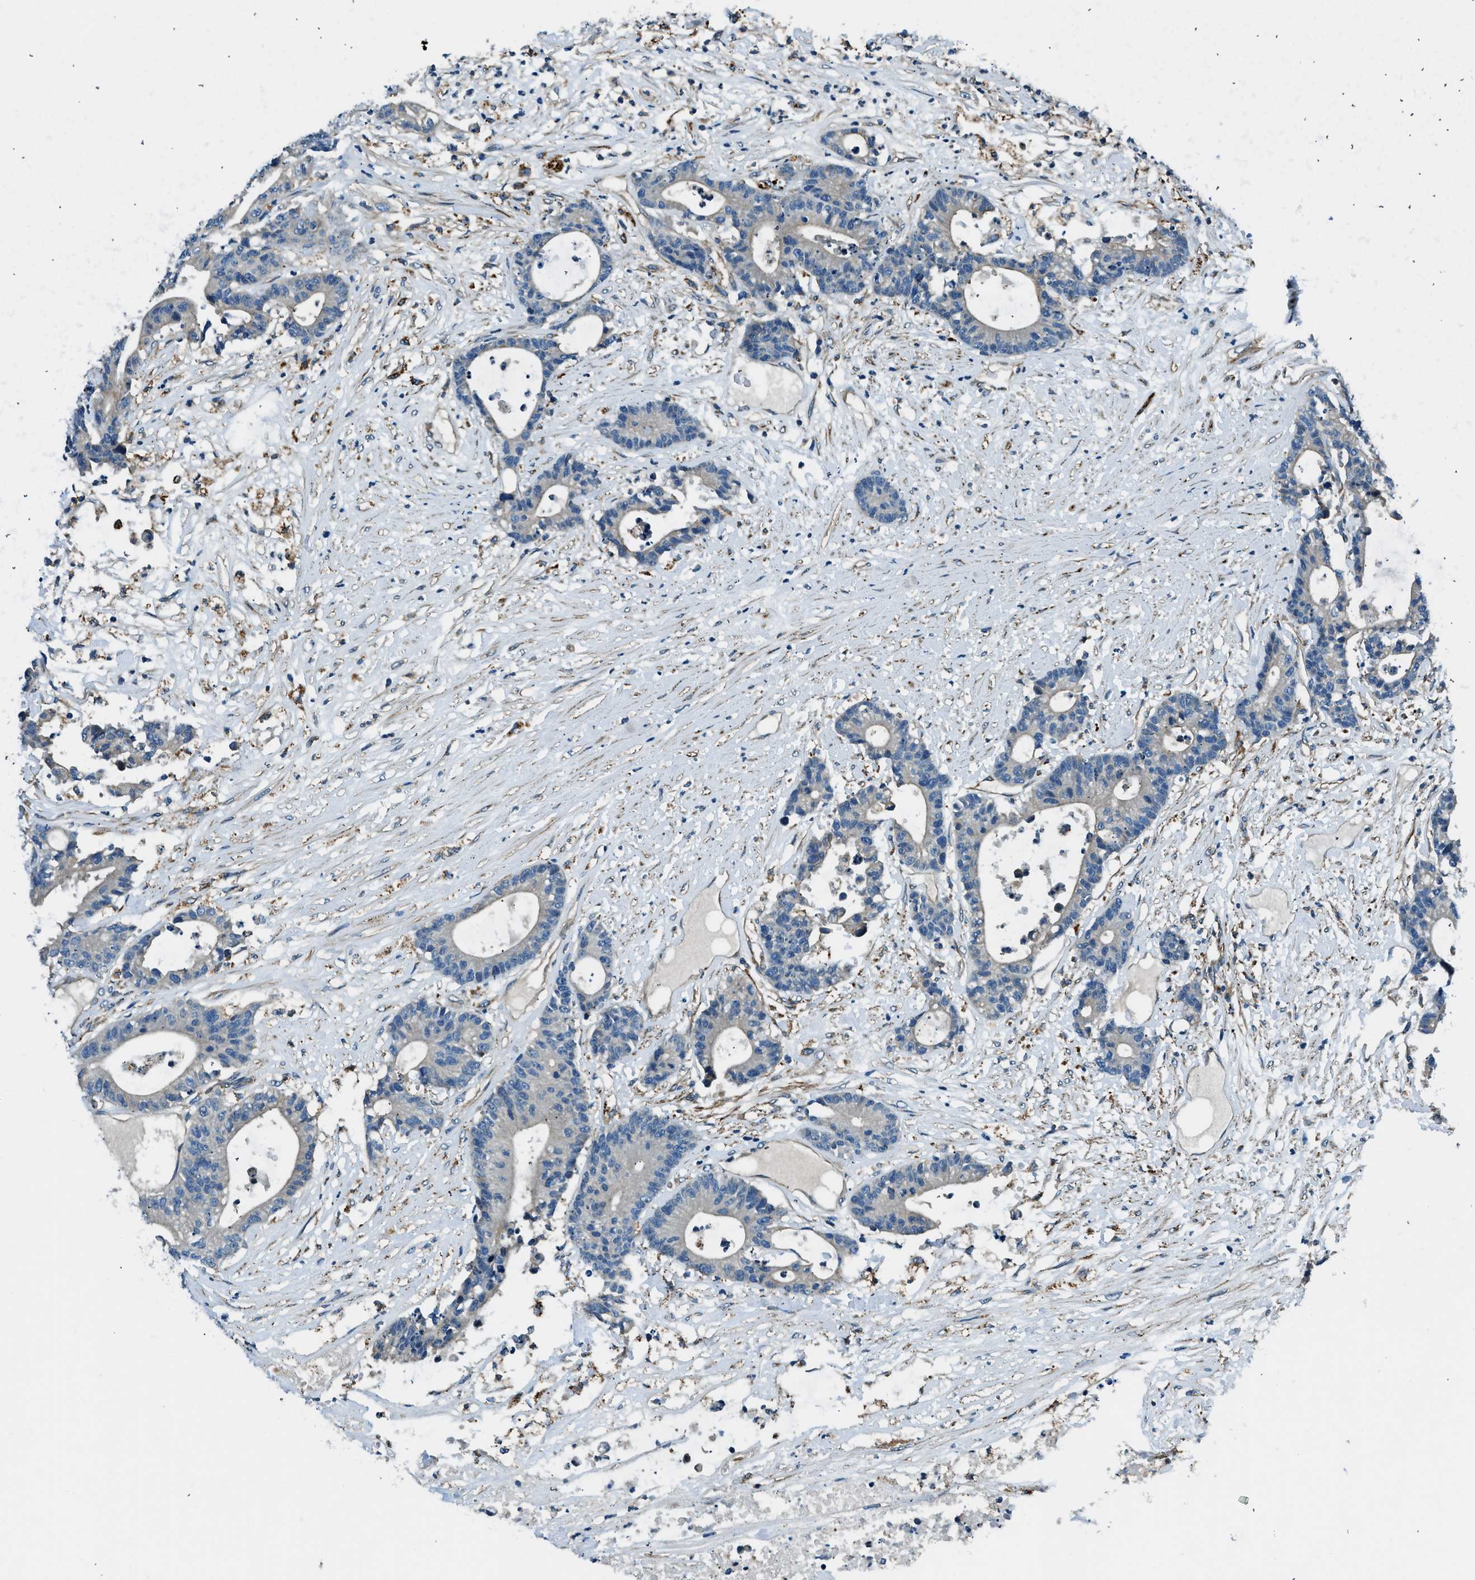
{"staining": {"intensity": "negative", "quantity": "none", "location": "none"}, "tissue": "colorectal cancer", "cell_type": "Tumor cells", "image_type": "cancer", "snomed": [{"axis": "morphology", "description": "Adenocarcinoma, NOS"}, {"axis": "topography", "description": "Colon"}], "caption": "This is a photomicrograph of IHC staining of colorectal cancer, which shows no staining in tumor cells.", "gene": "SLC19A2", "patient": {"sex": "female", "age": 84}}